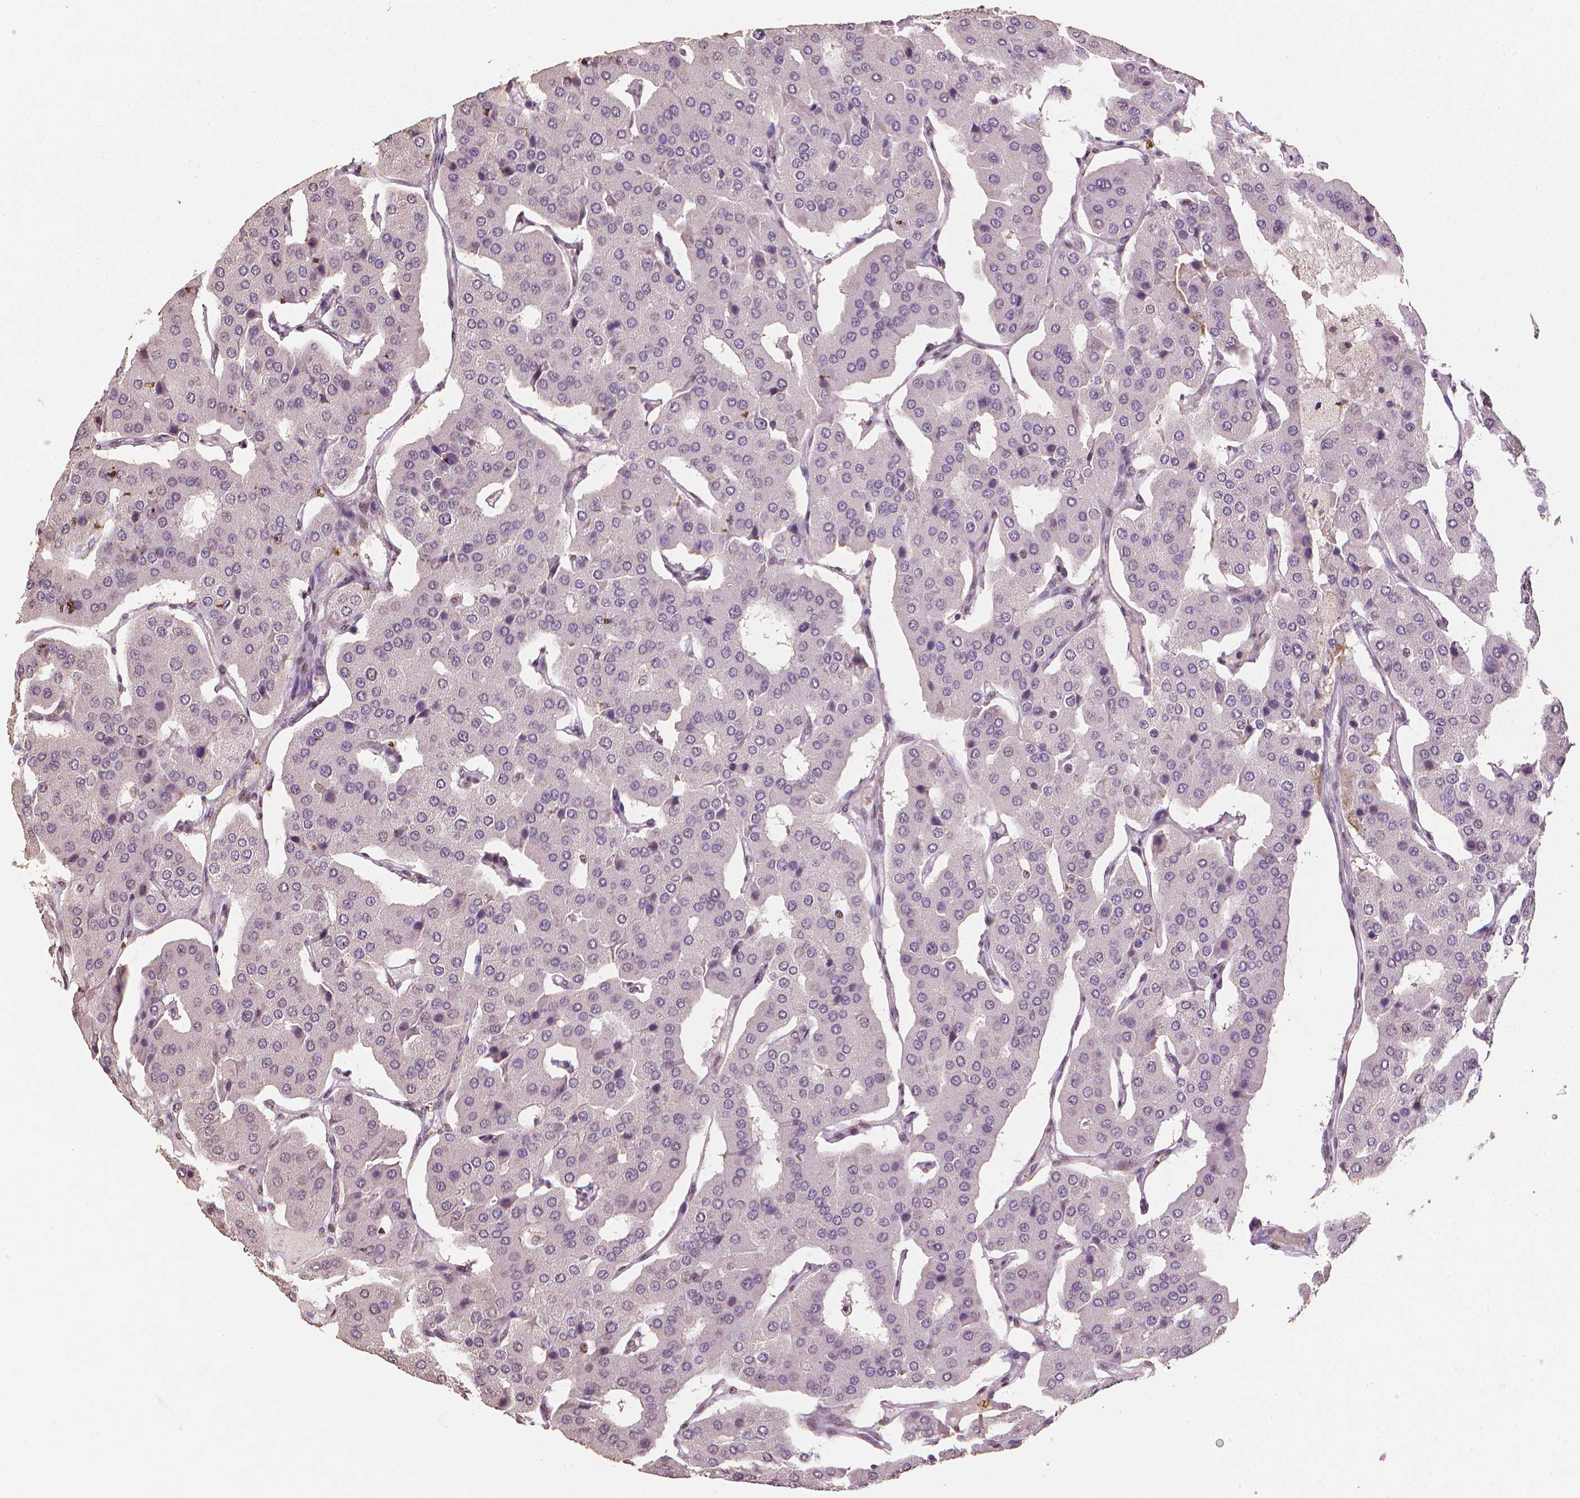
{"staining": {"intensity": "negative", "quantity": "none", "location": "none"}, "tissue": "parathyroid gland", "cell_type": "Glandular cells", "image_type": "normal", "snomed": [{"axis": "morphology", "description": "Normal tissue, NOS"}, {"axis": "morphology", "description": "Adenoma, NOS"}, {"axis": "topography", "description": "Parathyroid gland"}], "caption": "Micrograph shows no significant protein staining in glandular cells of benign parathyroid gland.", "gene": "DCN", "patient": {"sex": "female", "age": 86}}